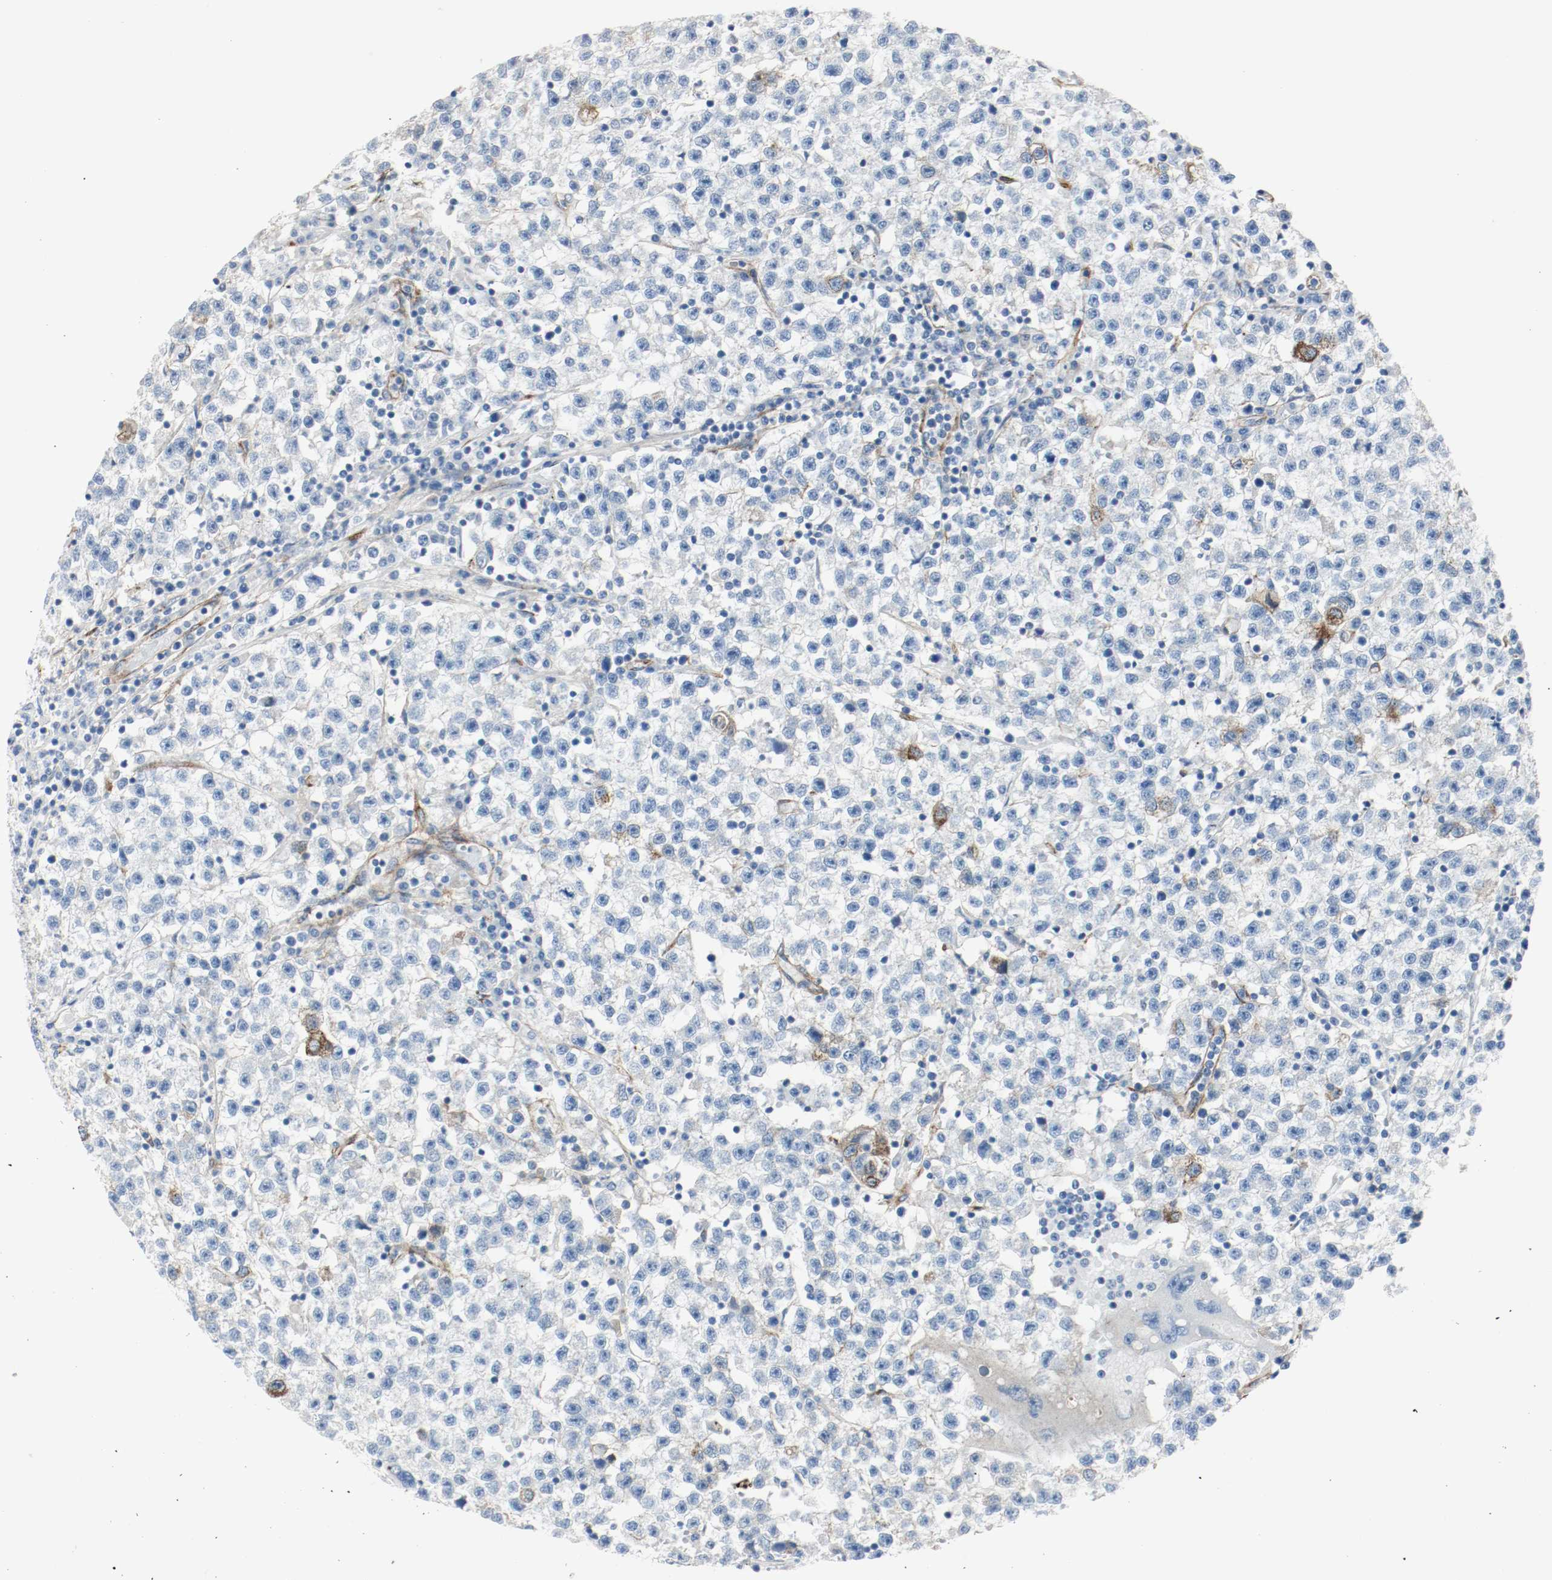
{"staining": {"intensity": "negative", "quantity": "none", "location": "none"}, "tissue": "testis cancer", "cell_type": "Tumor cells", "image_type": "cancer", "snomed": [{"axis": "morphology", "description": "Seminoma, NOS"}, {"axis": "topography", "description": "Testis"}], "caption": "A micrograph of human testis cancer (seminoma) is negative for staining in tumor cells. The staining was performed using DAB to visualize the protein expression in brown, while the nuclei were stained in blue with hematoxylin (Magnification: 20x).", "gene": "LAMB1", "patient": {"sex": "male", "age": 22}}